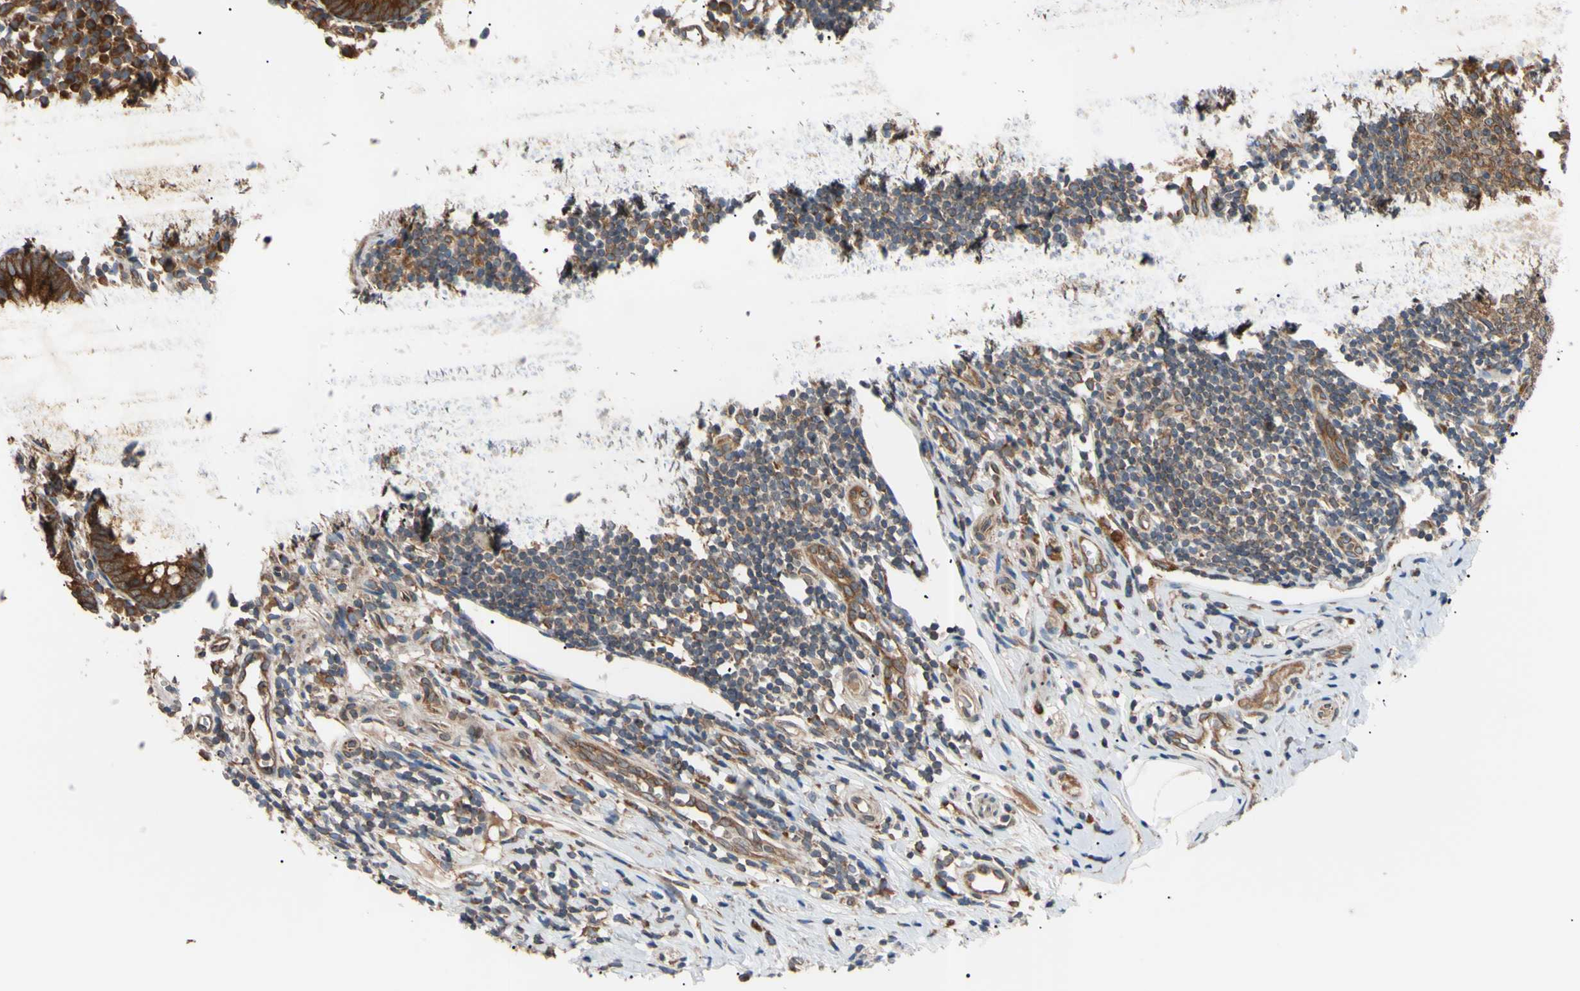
{"staining": {"intensity": "strong", "quantity": ">75%", "location": "cytoplasmic/membranous"}, "tissue": "appendix", "cell_type": "Glandular cells", "image_type": "normal", "snomed": [{"axis": "morphology", "description": "Normal tissue, NOS"}, {"axis": "topography", "description": "Appendix"}], "caption": "Immunohistochemical staining of normal human appendix reveals strong cytoplasmic/membranous protein expression in about >75% of glandular cells.", "gene": "VAPA", "patient": {"sex": "female", "age": 20}}